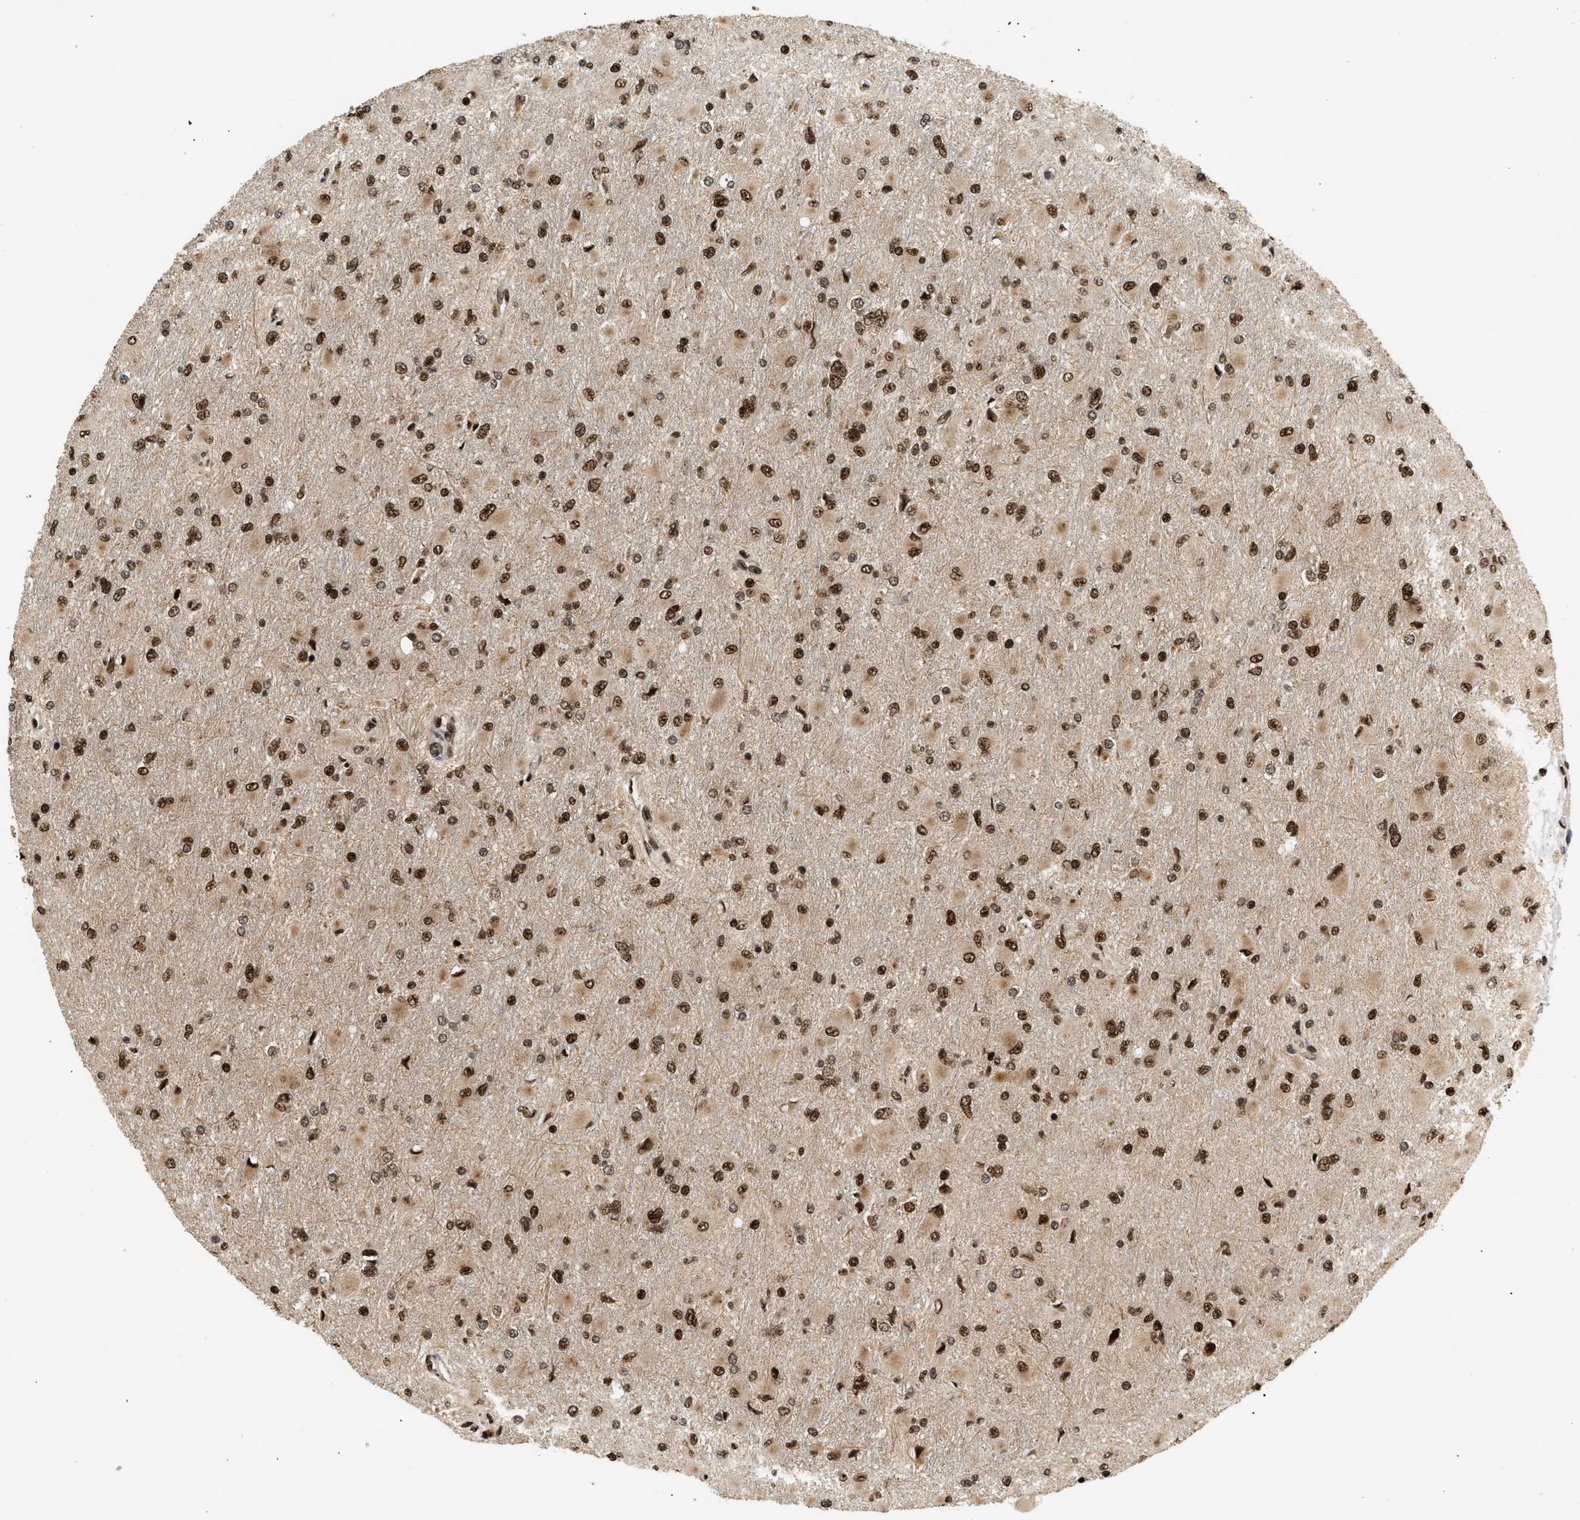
{"staining": {"intensity": "strong", "quantity": ">75%", "location": "cytoplasmic/membranous,nuclear"}, "tissue": "glioma", "cell_type": "Tumor cells", "image_type": "cancer", "snomed": [{"axis": "morphology", "description": "Glioma, malignant, High grade"}, {"axis": "topography", "description": "Cerebral cortex"}], "caption": "The photomicrograph displays staining of glioma, revealing strong cytoplasmic/membranous and nuclear protein expression (brown color) within tumor cells.", "gene": "RBM5", "patient": {"sex": "female", "age": 36}}